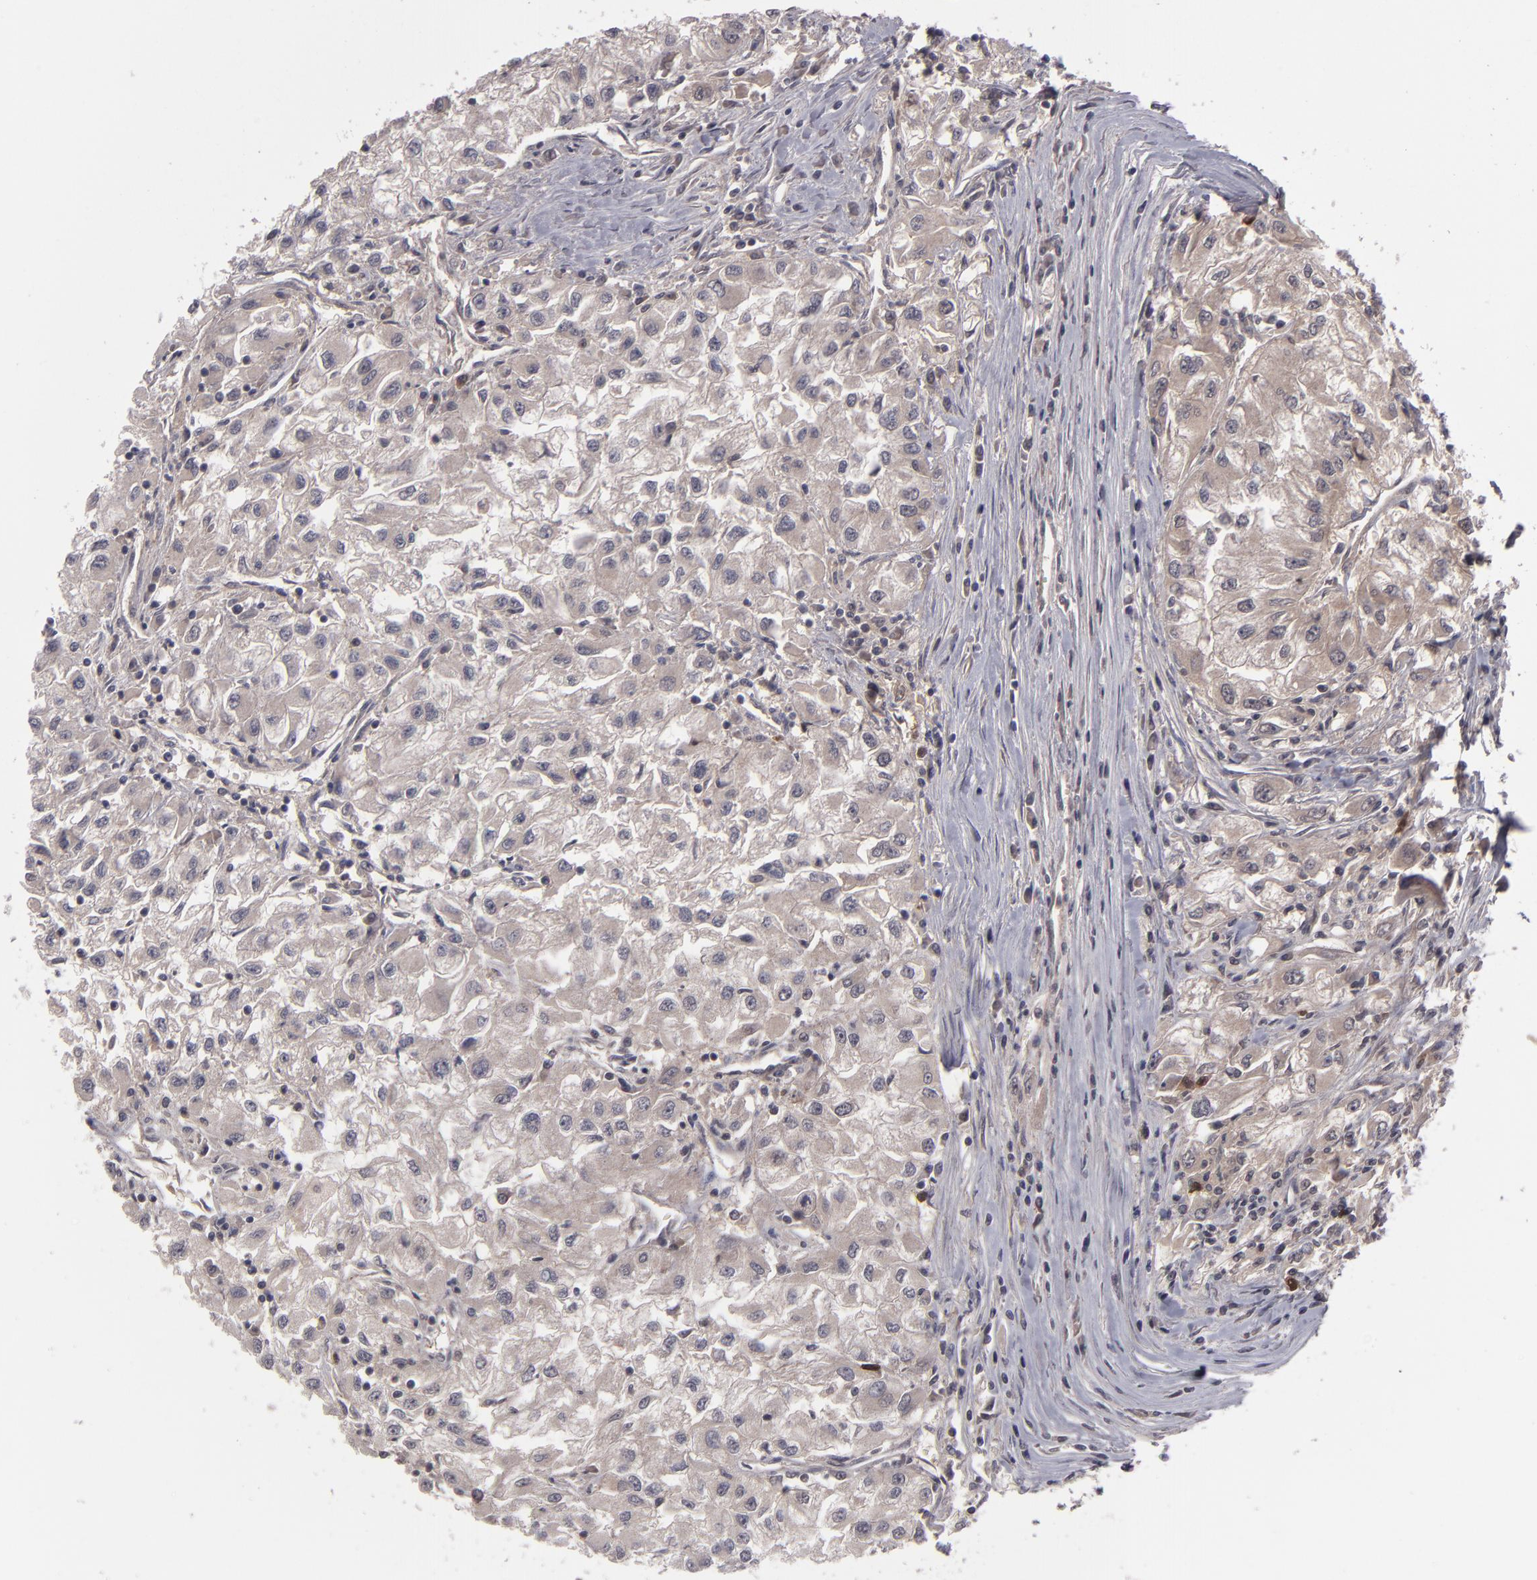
{"staining": {"intensity": "weak", "quantity": ">75%", "location": "cytoplasmic/membranous"}, "tissue": "renal cancer", "cell_type": "Tumor cells", "image_type": "cancer", "snomed": [{"axis": "morphology", "description": "Adenocarcinoma, NOS"}, {"axis": "topography", "description": "Kidney"}], "caption": "Human renal adenocarcinoma stained with a protein marker displays weak staining in tumor cells.", "gene": "TYMS", "patient": {"sex": "male", "age": 59}}